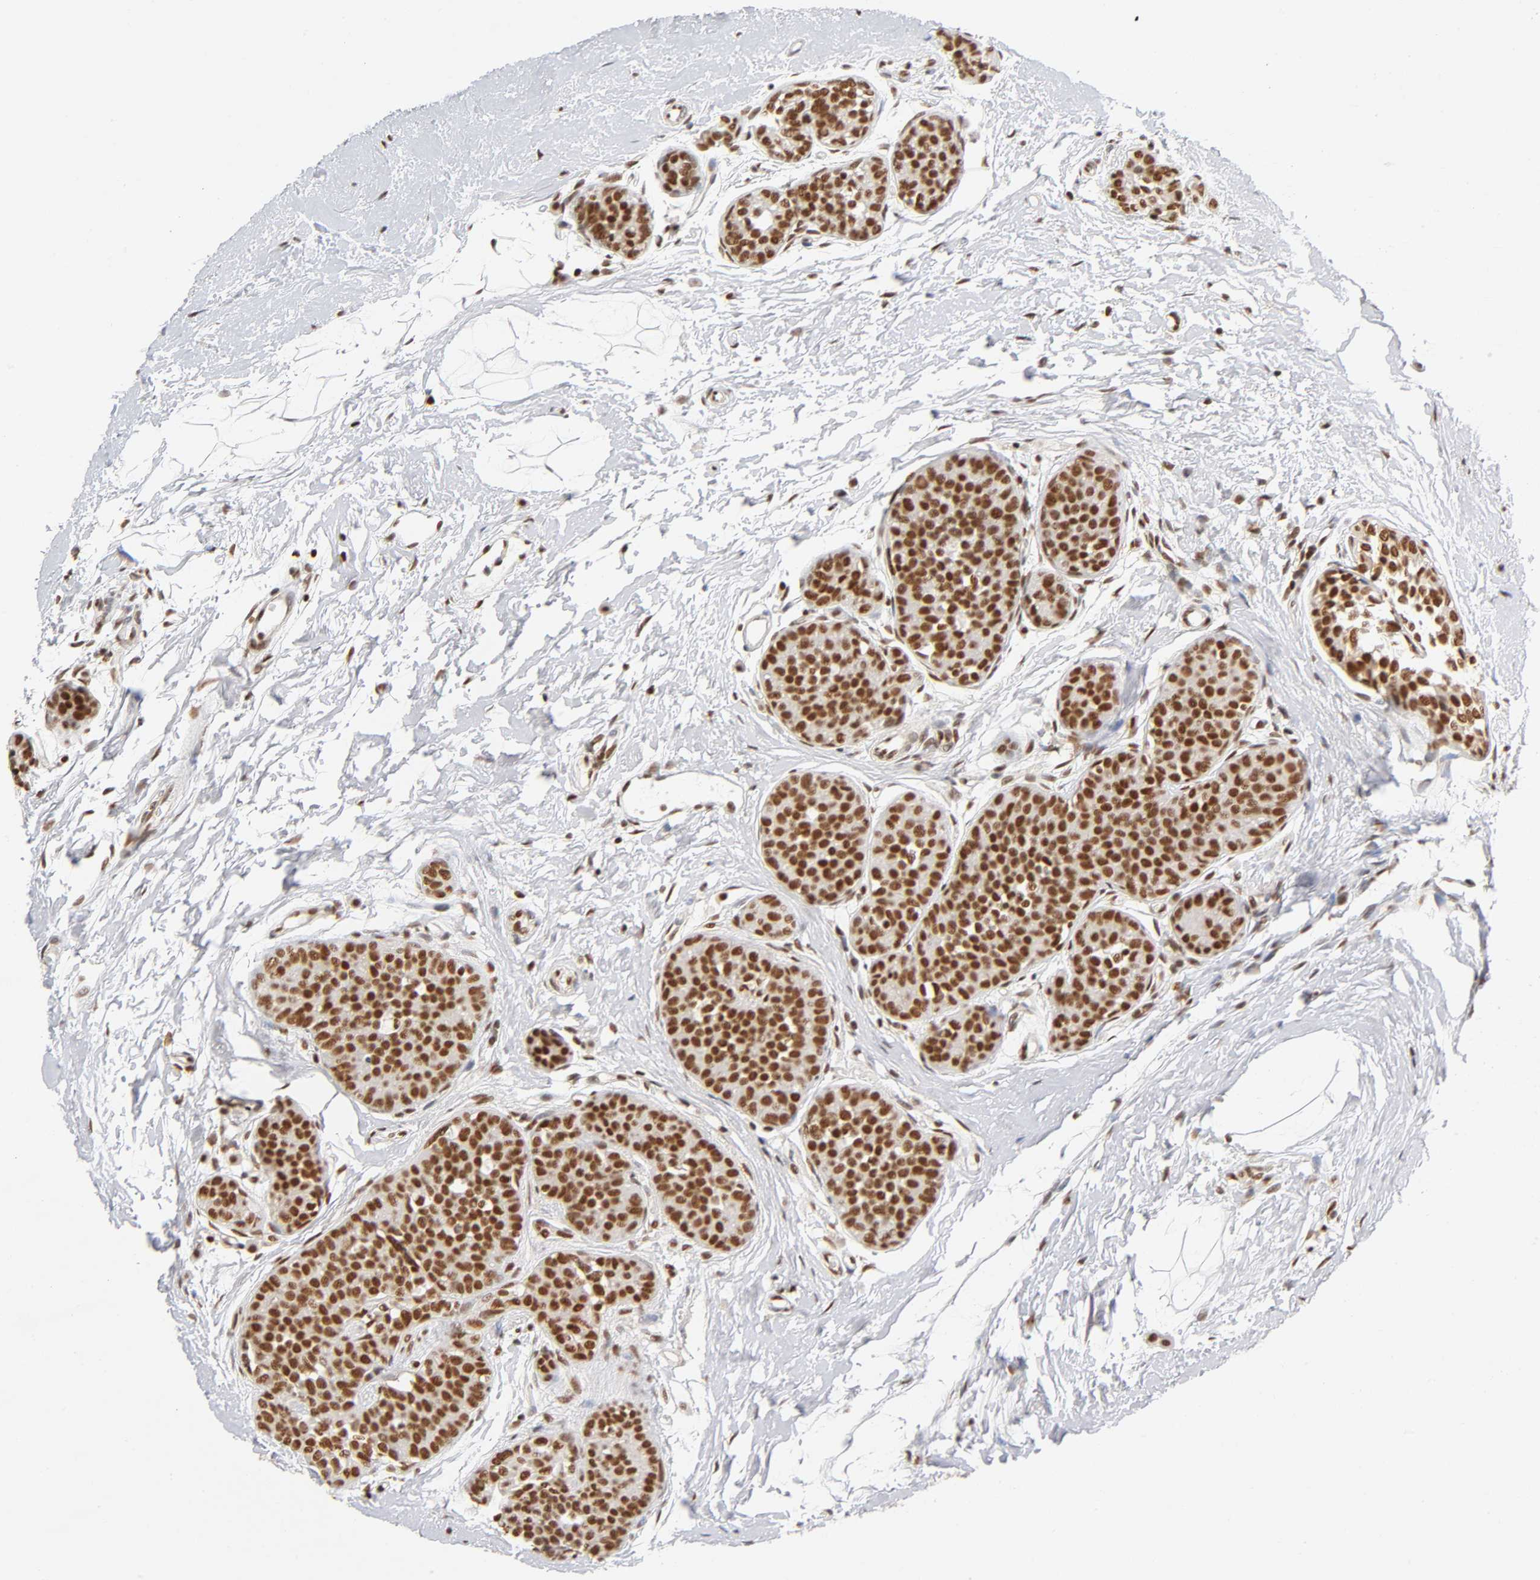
{"staining": {"intensity": "strong", "quantity": ">75%", "location": "nuclear"}, "tissue": "breast cancer", "cell_type": "Tumor cells", "image_type": "cancer", "snomed": [{"axis": "morphology", "description": "Lobular carcinoma, in situ"}, {"axis": "morphology", "description": "Lobular carcinoma"}, {"axis": "topography", "description": "Breast"}], "caption": "This is a histology image of IHC staining of breast cancer (lobular carcinoma), which shows strong positivity in the nuclear of tumor cells.", "gene": "ILKAP", "patient": {"sex": "female", "age": 41}}